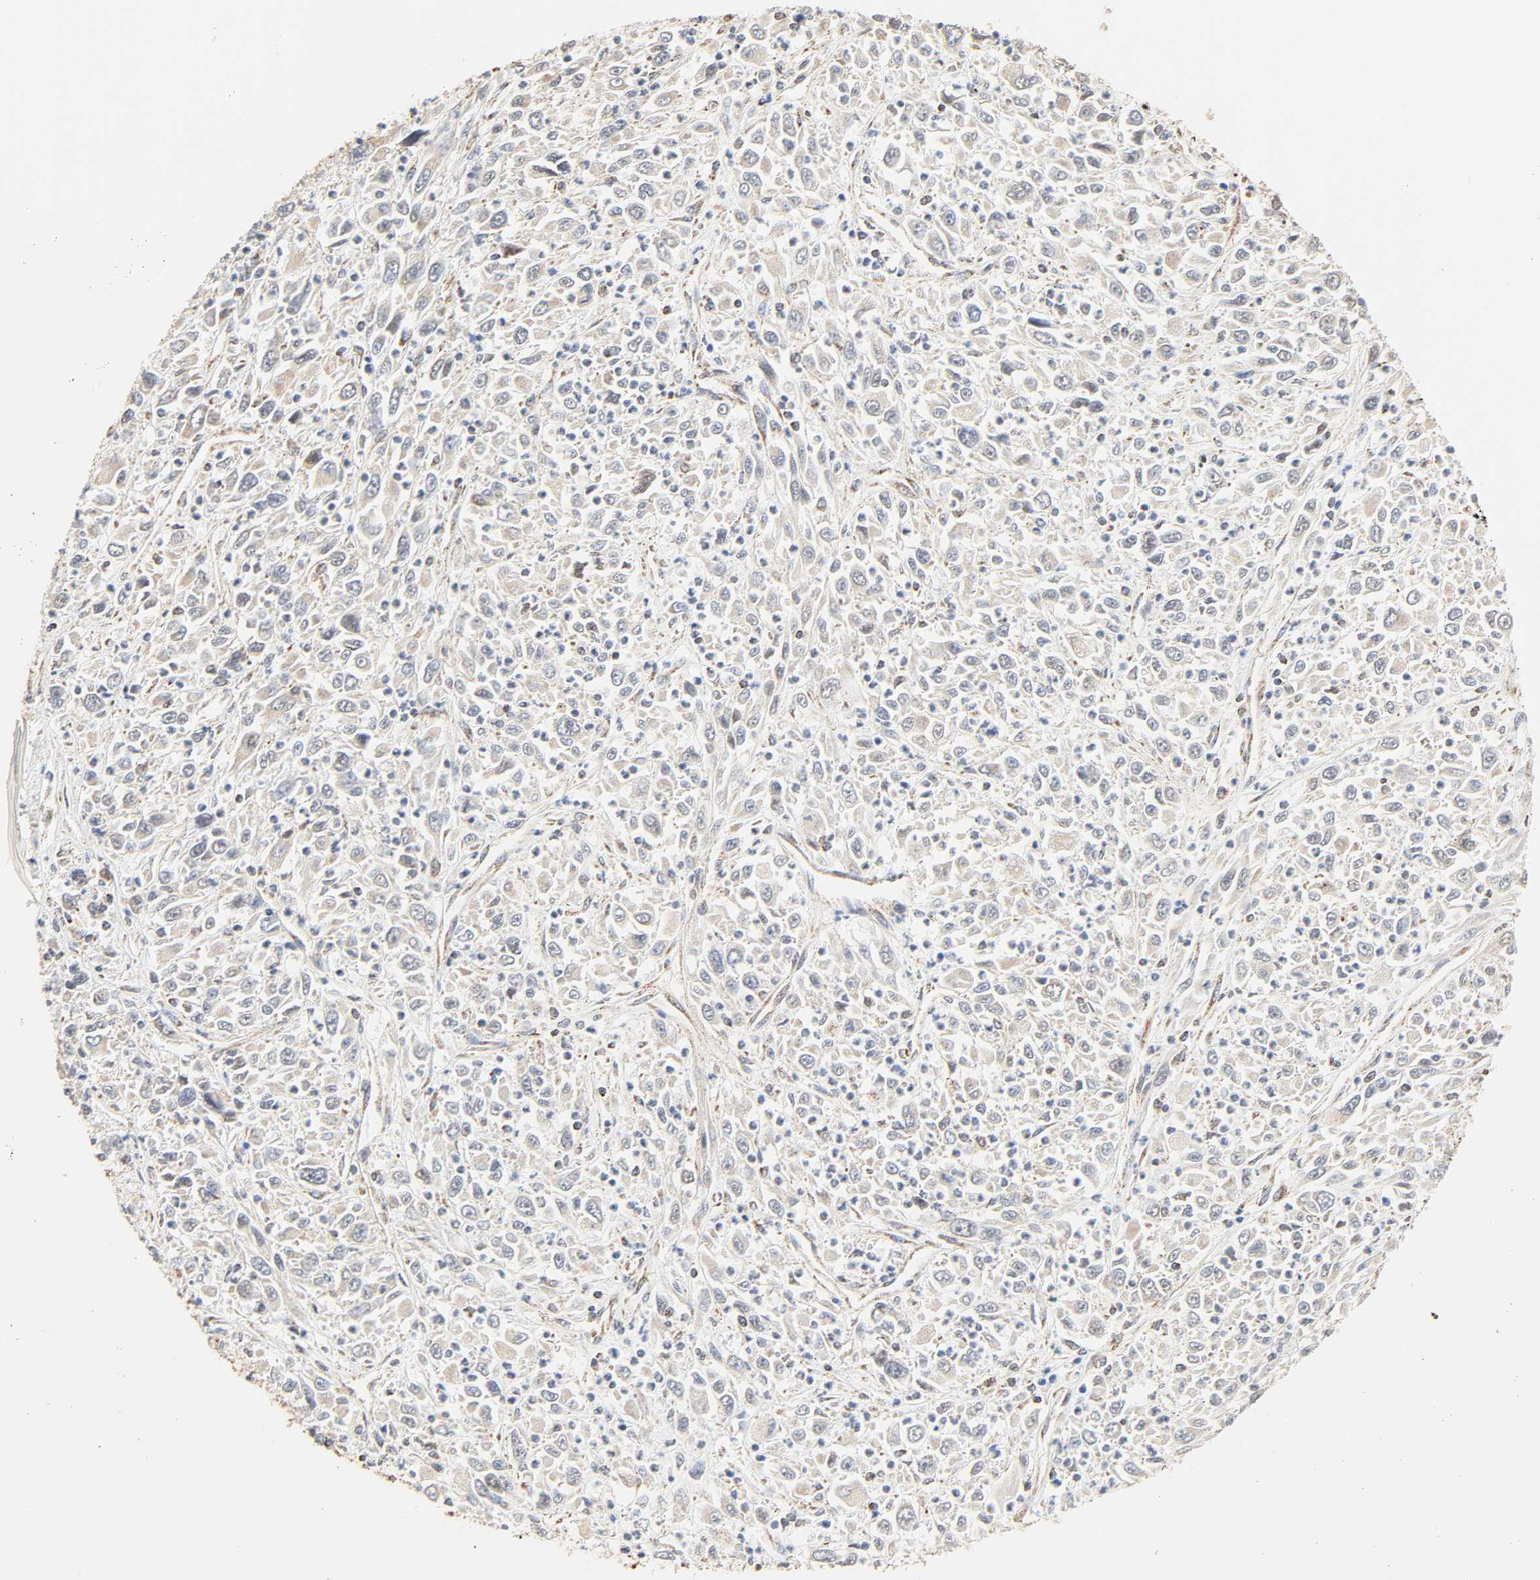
{"staining": {"intensity": "weak", "quantity": ">75%", "location": "cytoplasmic/membranous"}, "tissue": "melanoma", "cell_type": "Tumor cells", "image_type": "cancer", "snomed": [{"axis": "morphology", "description": "Malignant melanoma, Metastatic site"}, {"axis": "topography", "description": "Skin"}], "caption": "Protein analysis of melanoma tissue displays weak cytoplasmic/membranous positivity in approximately >75% of tumor cells. (DAB IHC with brightfield microscopy, high magnification).", "gene": "ZMAT5", "patient": {"sex": "female", "age": 56}}